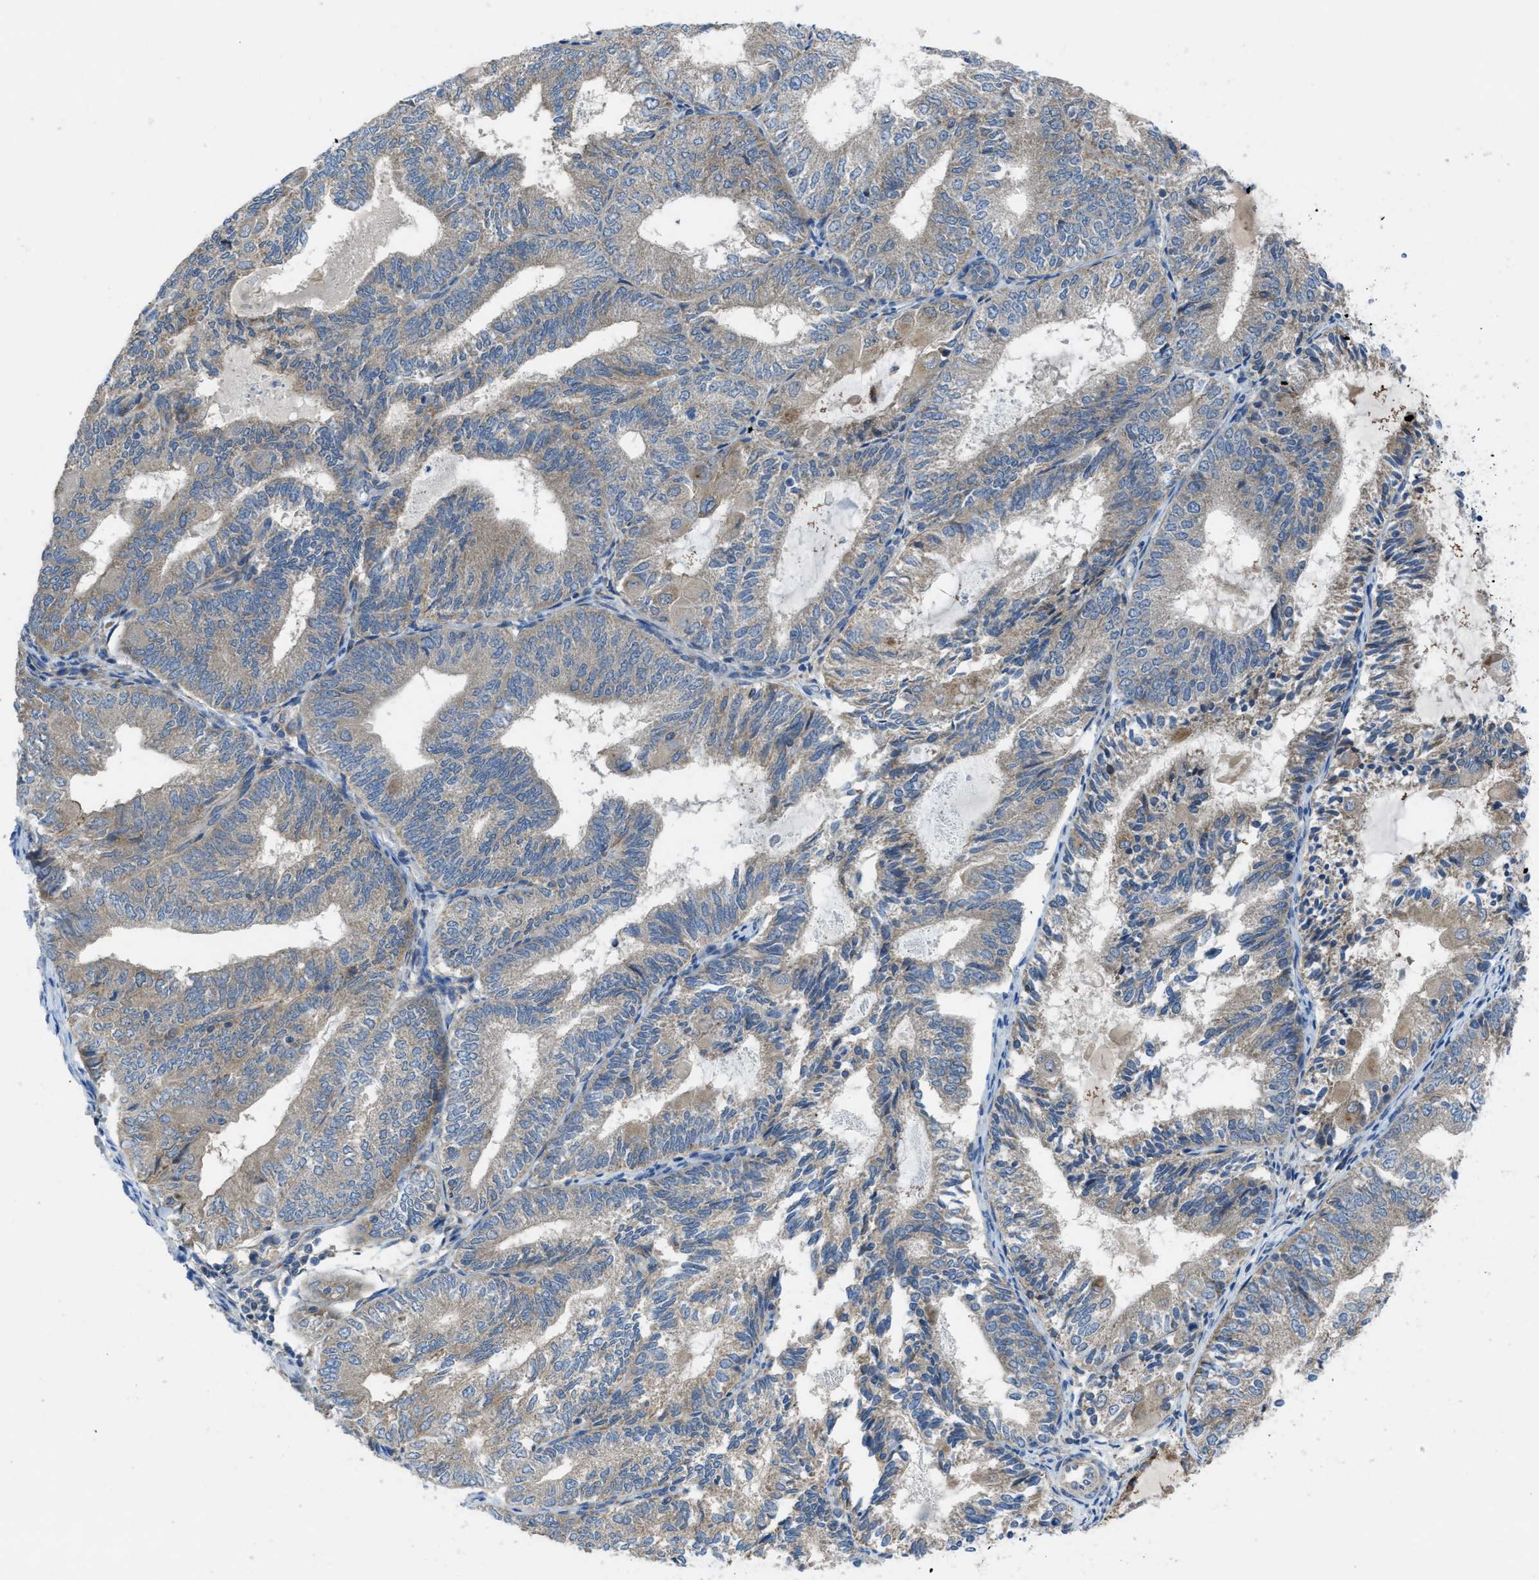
{"staining": {"intensity": "weak", "quantity": ">75%", "location": "cytoplasmic/membranous"}, "tissue": "endometrial cancer", "cell_type": "Tumor cells", "image_type": "cancer", "snomed": [{"axis": "morphology", "description": "Adenocarcinoma, NOS"}, {"axis": "topography", "description": "Endometrium"}], "caption": "The photomicrograph shows a brown stain indicating the presence of a protein in the cytoplasmic/membranous of tumor cells in endometrial cancer.", "gene": "MAP3K20", "patient": {"sex": "female", "age": 81}}